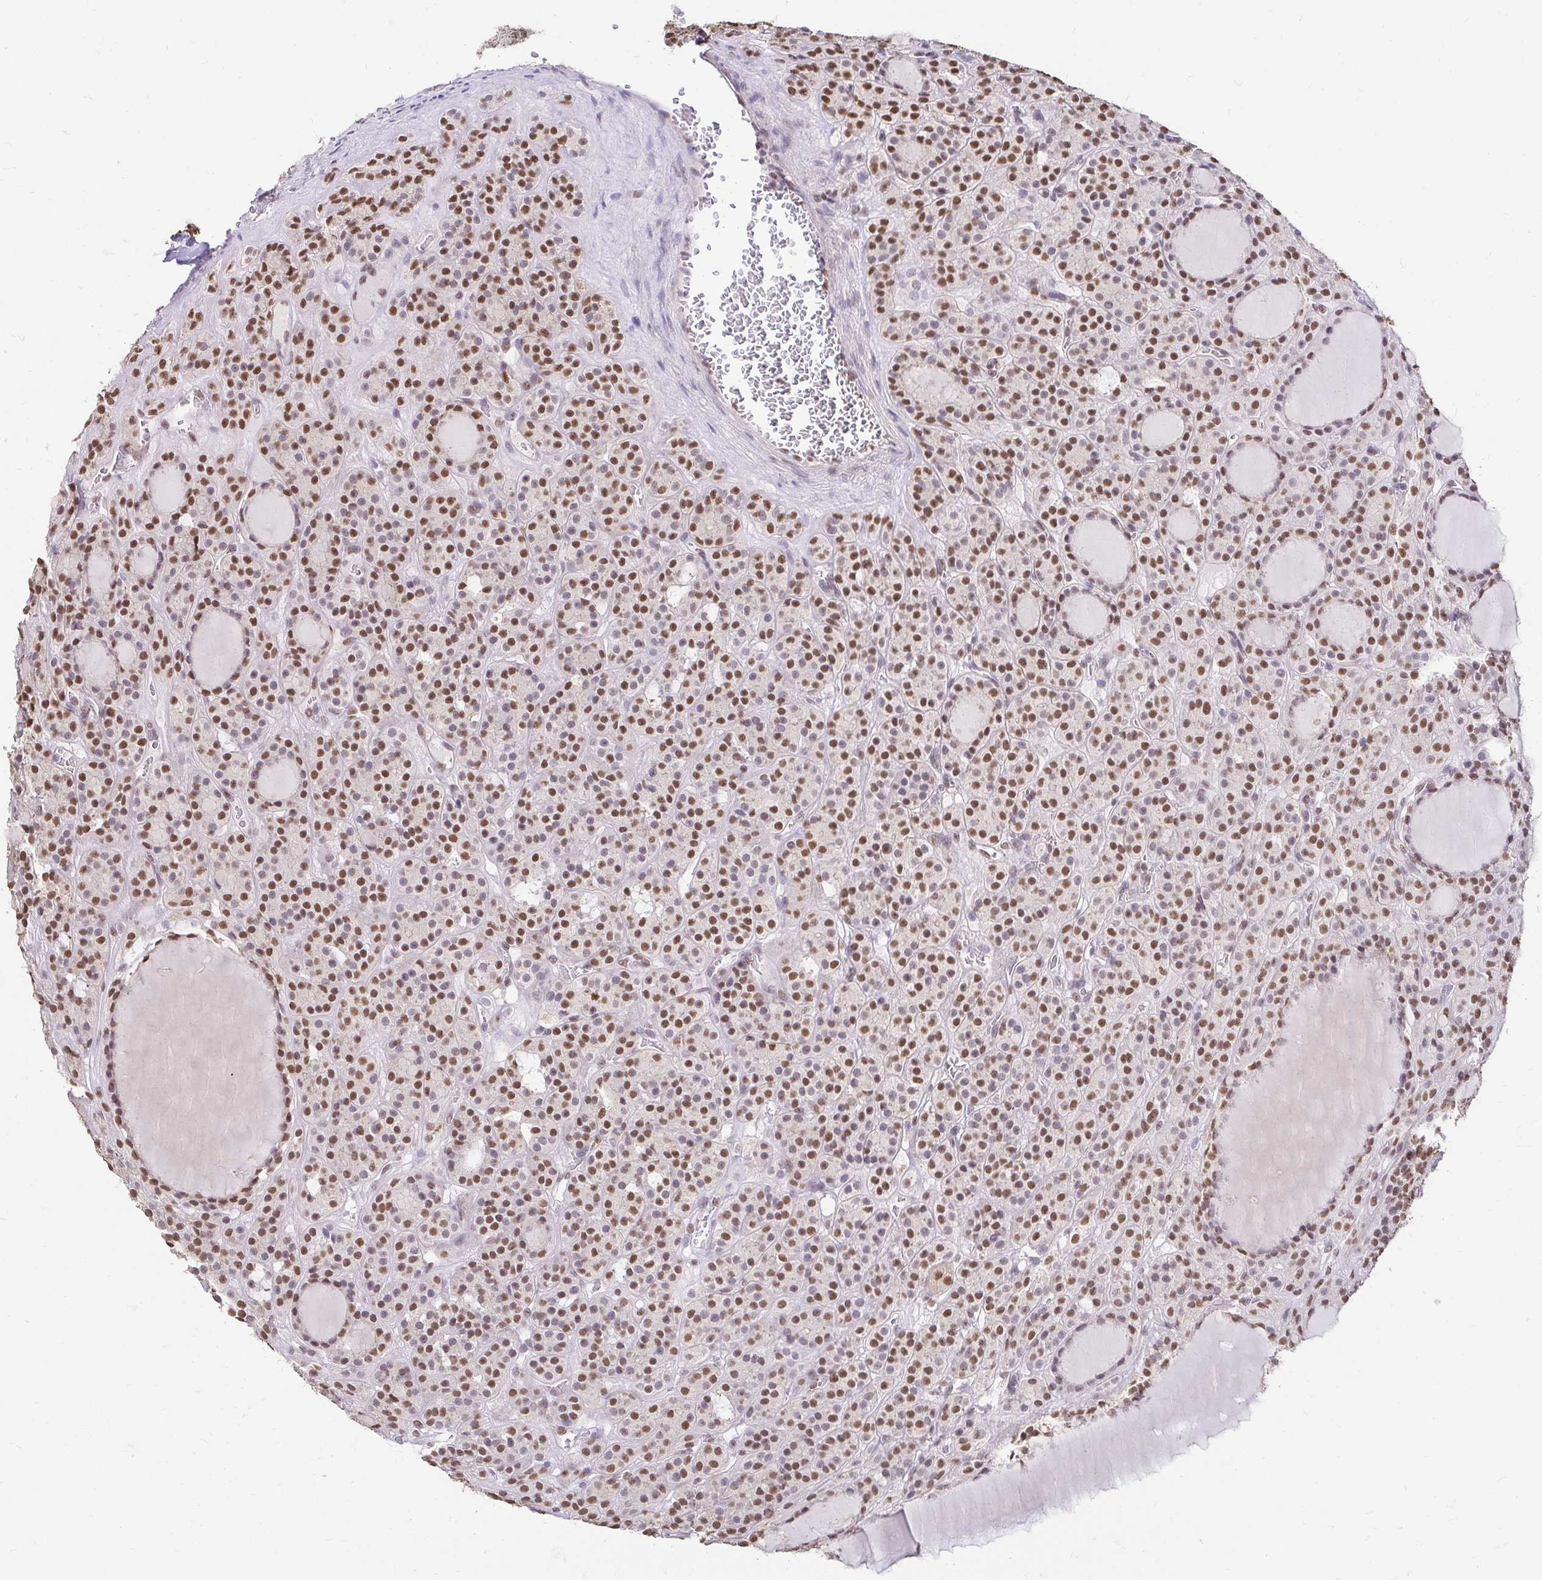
{"staining": {"intensity": "moderate", "quantity": ">75%", "location": "nuclear"}, "tissue": "thyroid cancer", "cell_type": "Tumor cells", "image_type": "cancer", "snomed": [{"axis": "morphology", "description": "Follicular adenoma carcinoma, NOS"}, {"axis": "topography", "description": "Thyroid gland"}], "caption": "Protein staining shows moderate nuclear expression in approximately >75% of tumor cells in thyroid follicular adenoma carcinoma. (Brightfield microscopy of DAB IHC at high magnification).", "gene": "RIMS4", "patient": {"sex": "female", "age": 63}}